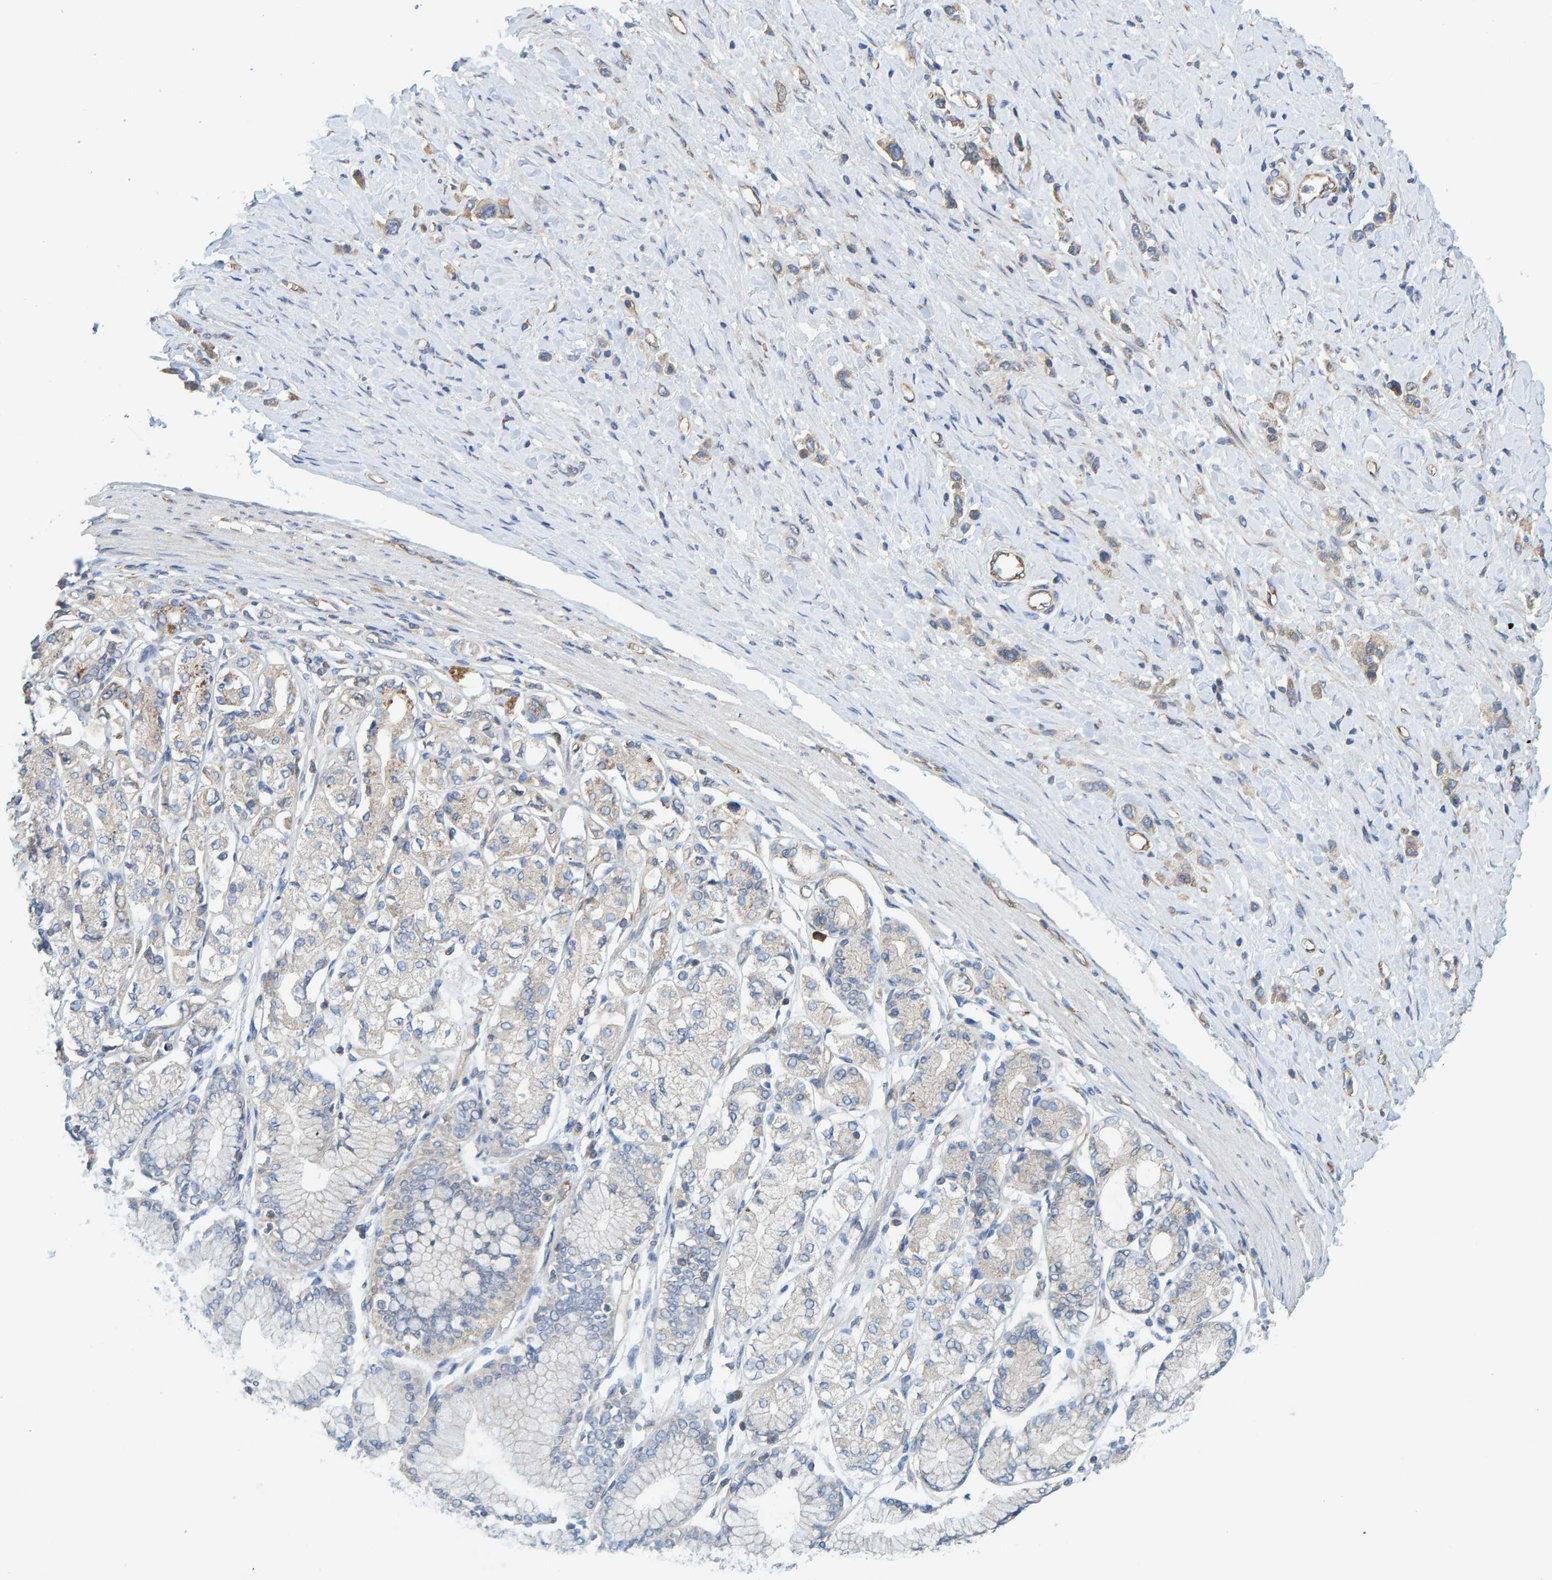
{"staining": {"intensity": "weak", "quantity": ">75%", "location": "cytoplasmic/membranous"}, "tissue": "stomach cancer", "cell_type": "Tumor cells", "image_type": "cancer", "snomed": [{"axis": "morphology", "description": "Adenocarcinoma, NOS"}, {"axis": "topography", "description": "Stomach"}], "caption": "A brown stain labels weak cytoplasmic/membranous expression of a protein in stomach cancer tumor cells.", "gene": "PRKD2", "patient": {"sex": "female", "age": 65}}